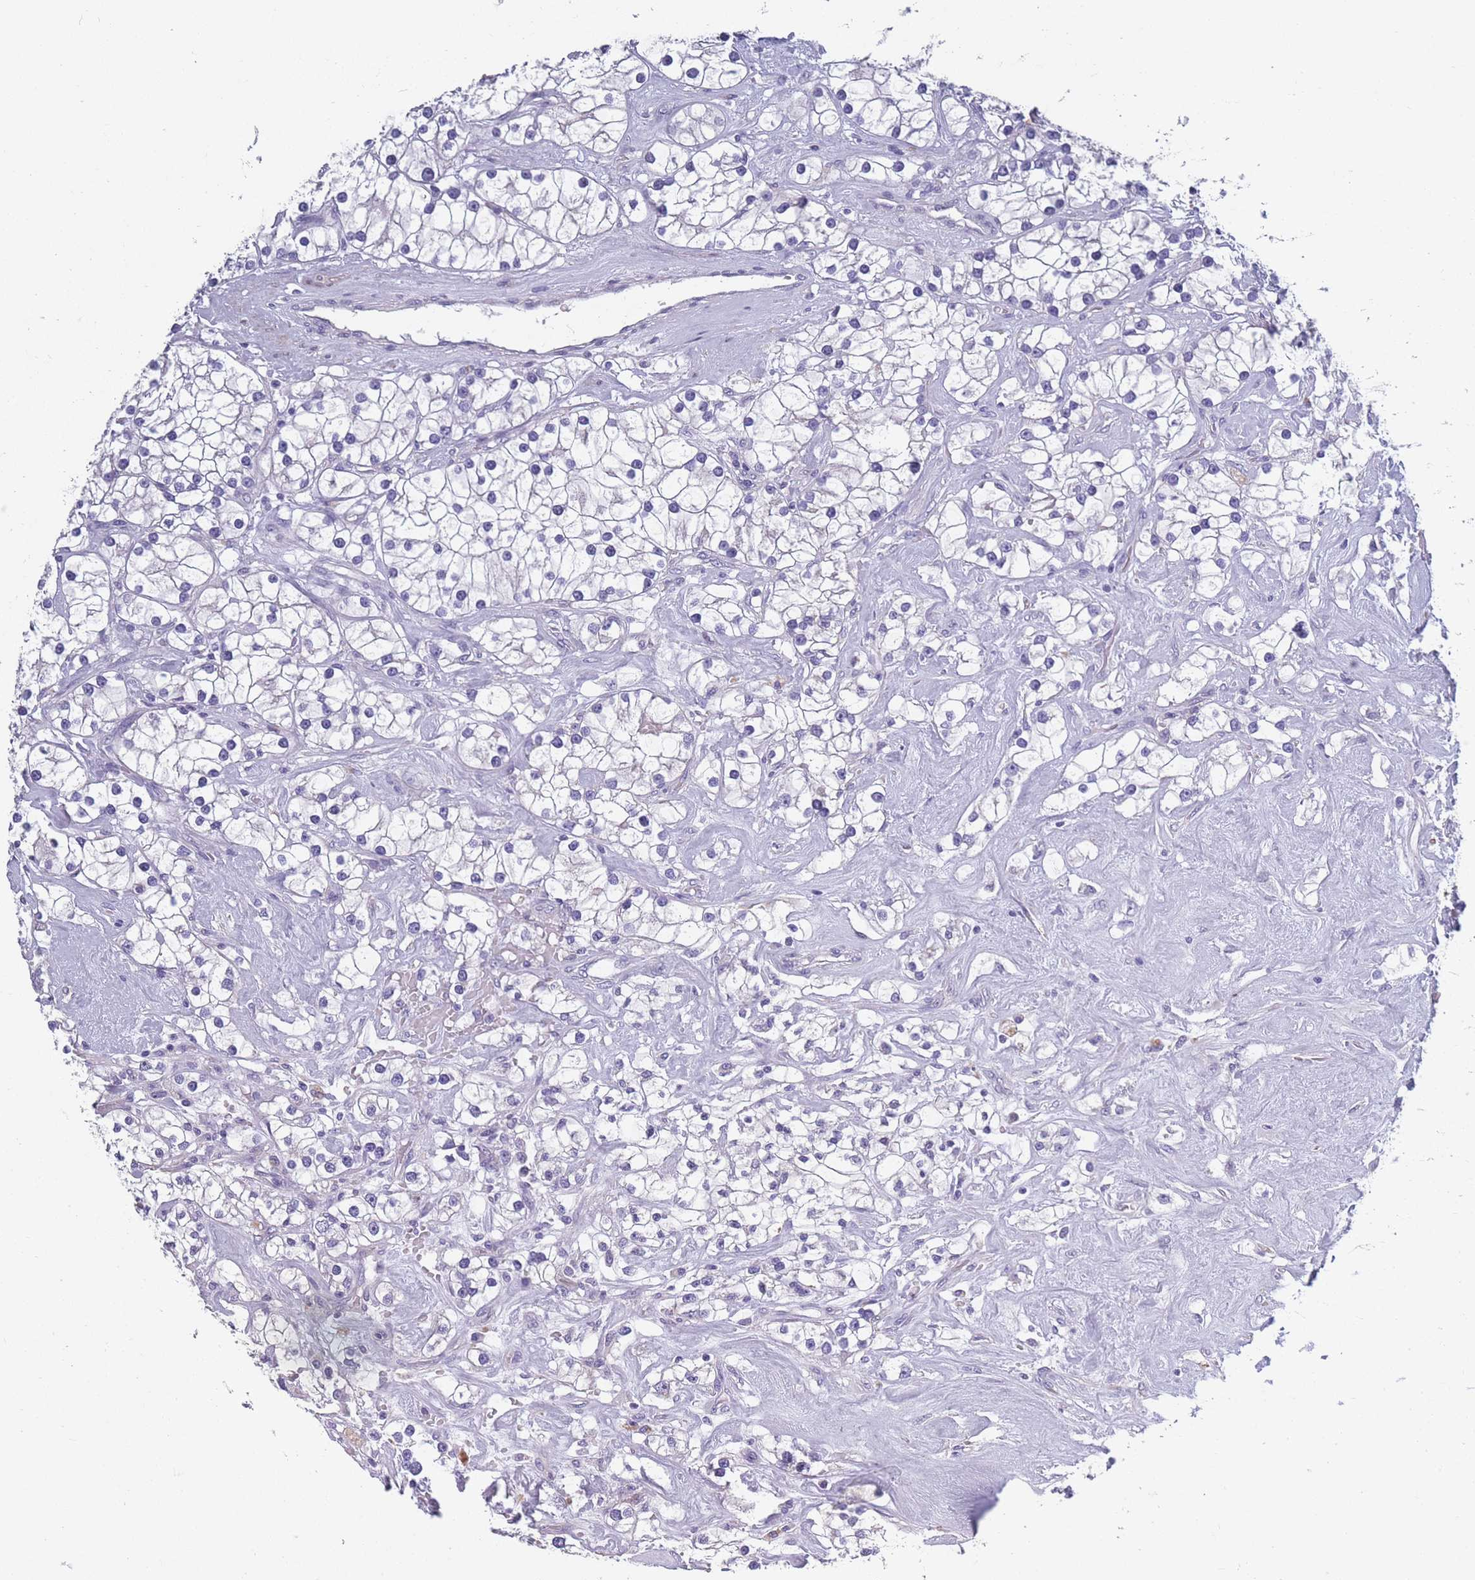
{"staining": {"intensity": "negative", "quantity": "none", "location": "none"}, "tissue": "renal cancer", "cell_type": "Tumor cells", "image_type": "cancer", "snomed": [{"axis": "morphology", "description": "Adenocarcinoma, NOS"}, {"axis": "topography", "description": "Kidney"}], "caption": "This is a photomicrograph of immunohistochemistry (IHC) staining of renal cancer (adenocarcinoma), which shows no positivity in tumor cells.", "gene": "OR4C5", "patient": {"sex": "male", "age": 77}}